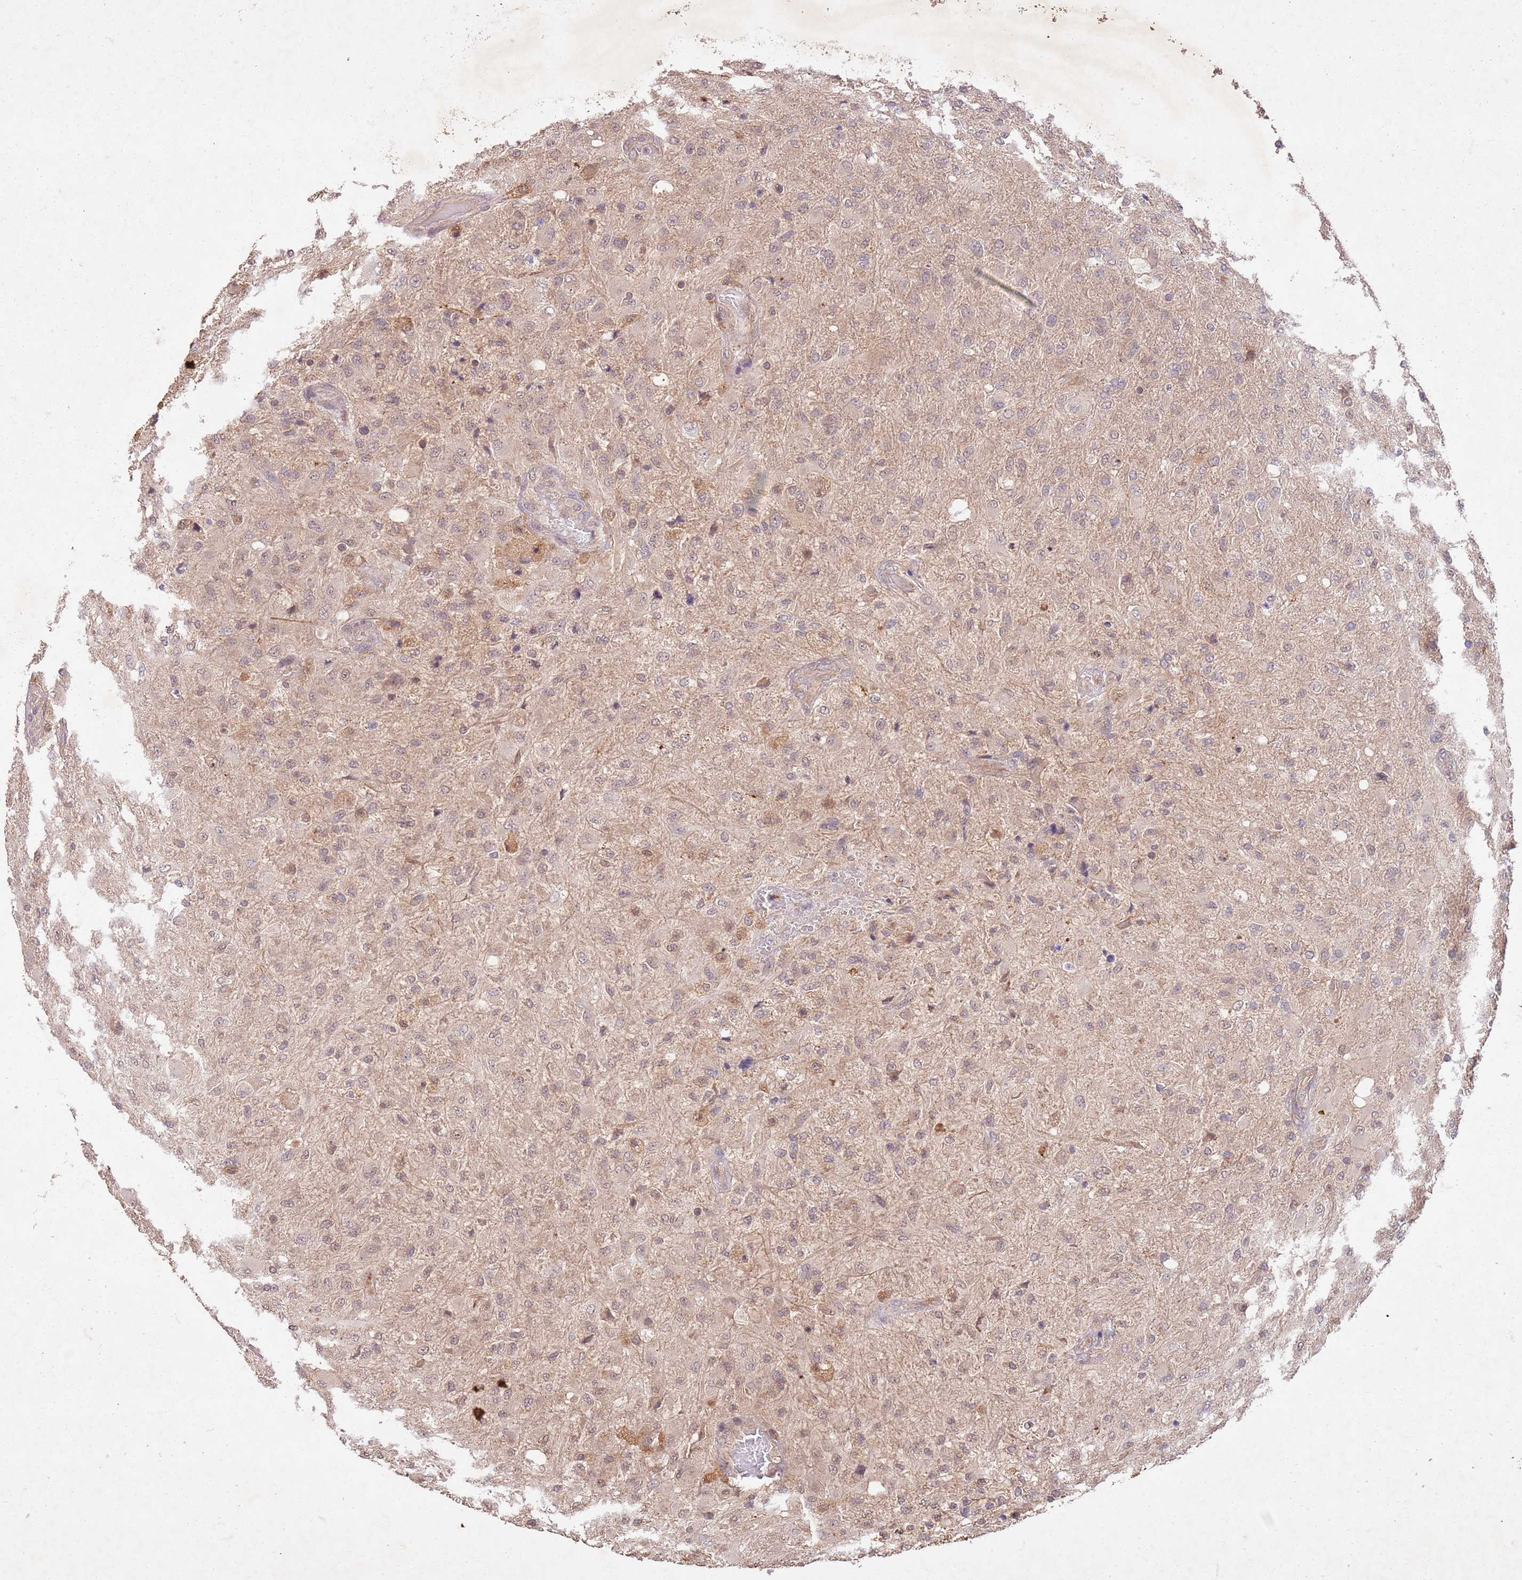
{"staining": {"intensity": "weak", "quantity": "<25%", "location": "nuclear"}, "tissue": "glioma", "cell_type": "Tumor cells", "image_type": "cancer", "snomed": [{"axis": "morphology", "description": "Glioma, malignant, Low grade"}, {"axis": "topography", "description": "Brain"}], "caption": "Tumor cells are negative for brown protein staining in glioma.", "gene": "UBE3A", "patient": {"sex": "male", "age": 65}}